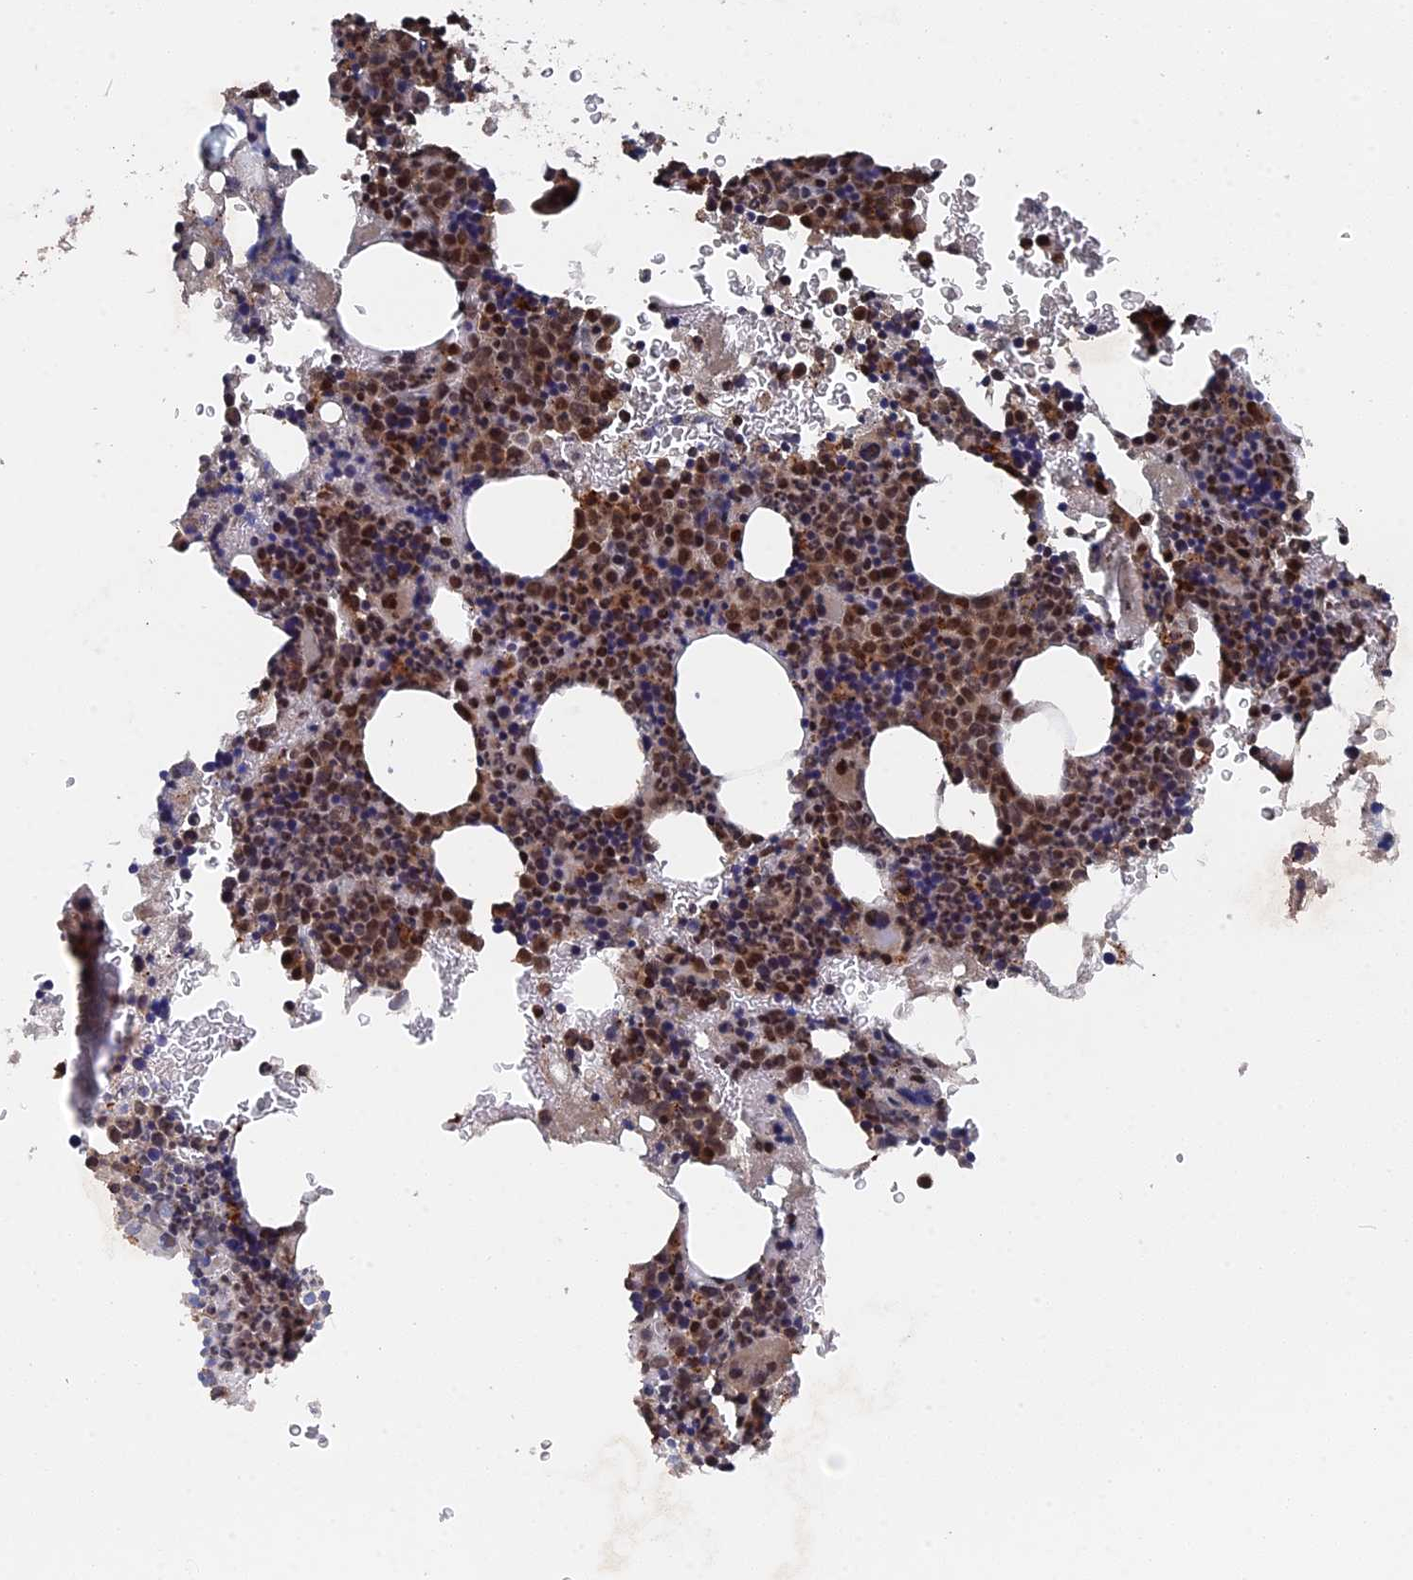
{"staining": {"intensity": "moderate", "quantity": "25%-75%", "location": "cytoplasmic/membranous,nuclear"}, "tissue": "bone marrow", "cell_type": "Hematopoietic cells", "image_type": "normal", "snomed": [{"axis": "morphology", "description": "Normal tissue, NOS"}, {"axis": "topography", "description": "Bone marrow"}], "caption": "Immunohistochemical staining of benign human bone marrow displays 25%-75% levels of moderate cytoplasmic/membranous,nuclear protein expression in about 25%-75% of hematopoietic cells.", "gene": "CEACAM21", "patient": {"sex": "female", "age": 41}}